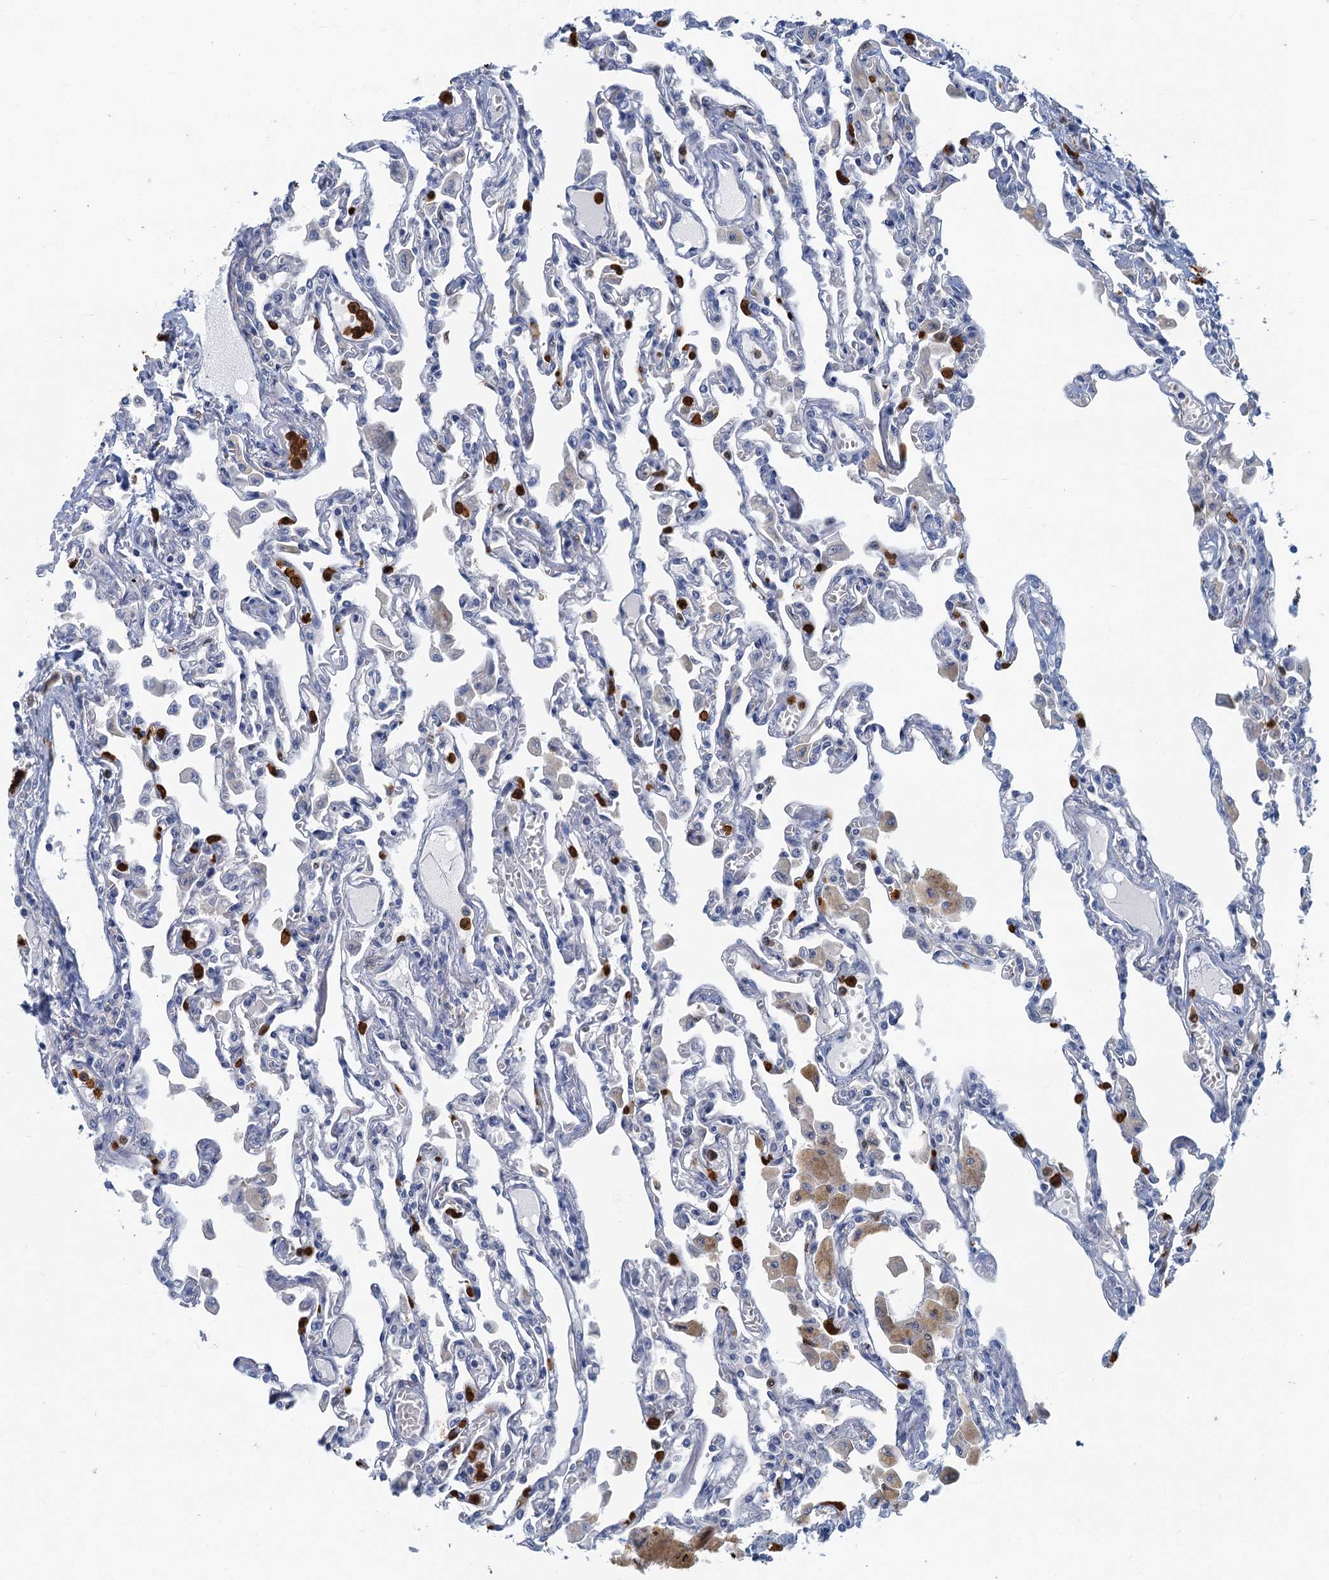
{"staining": {"intensity": "negative", "quantity": "none", "location": "none"}, "tissue": "lung", "cell_type": "Alveolar cells", "image_type": "normal", "snomed": [{"axis": "morphology", "description": "Normal tissue, NOS"}, {"axis": "topography", "description": "Bronchus"}, {"axis": "topography", "description": "Lung"}], "caption": "The IHC image has no significant expression in alveolar cells of lung. Nuclei are stained in blue.", "gene": "ANKDD1A", "patient": {"sex": "female", "age": 49}}